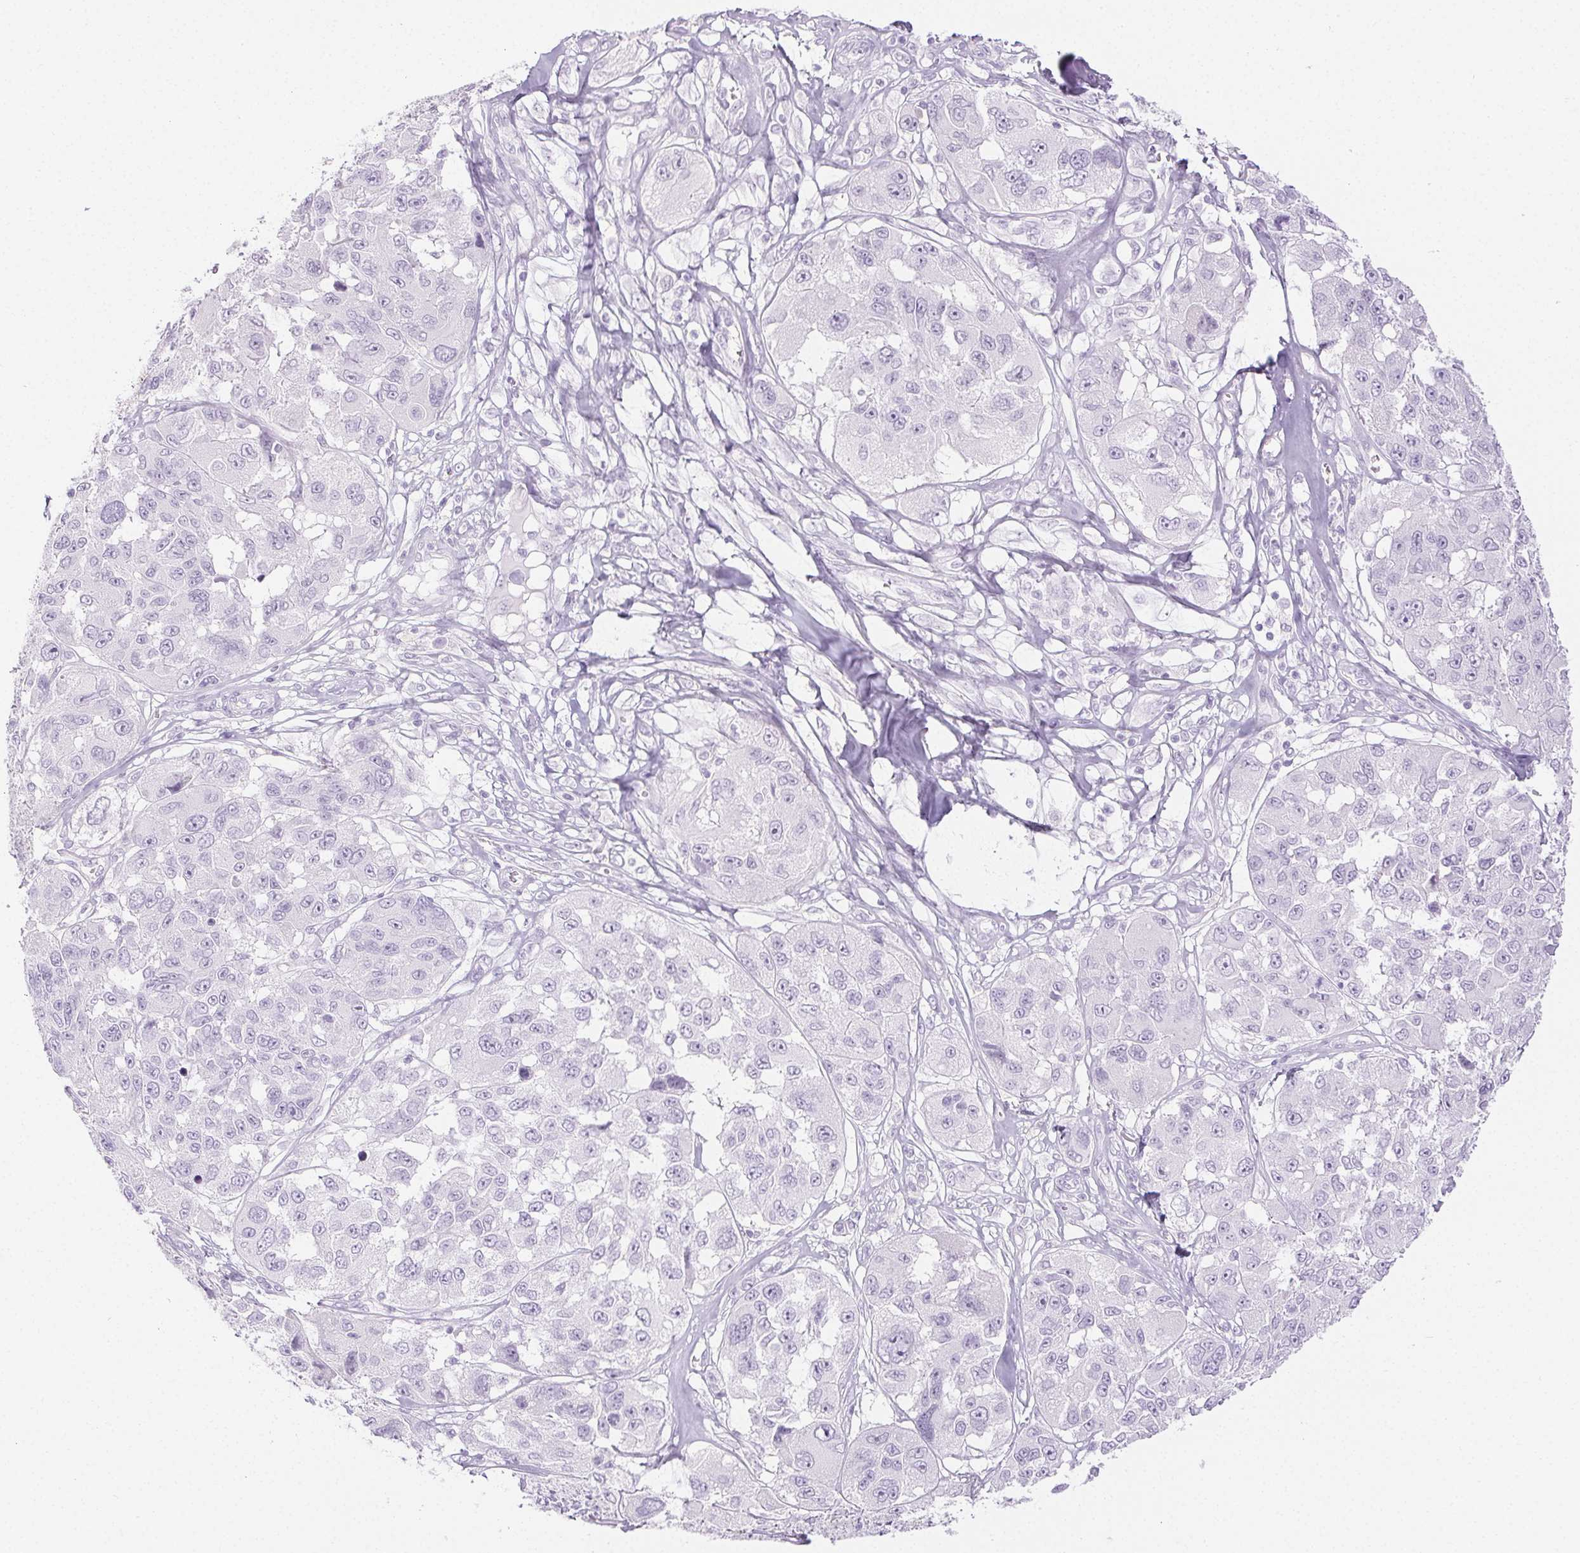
{"staining": {"intensity": "negative", "quantity": "none", "location": "none"}, "tissue": "melanoma", "cell_type": "Tumor cells", "image_type": "cancer", "snomed": [{"axis": "morphology", "description": "Malignant melanoma, NOS"}, {"axis": "topography", "description": "Skin"}], "caption": "A high-resolution micrograph shows immunohistochemistry staining of malignant melanoma, which reveals no significant staining in tumor cells.", "gene": "SPRR3", "patient": {"sex": "female", "age": 66}}